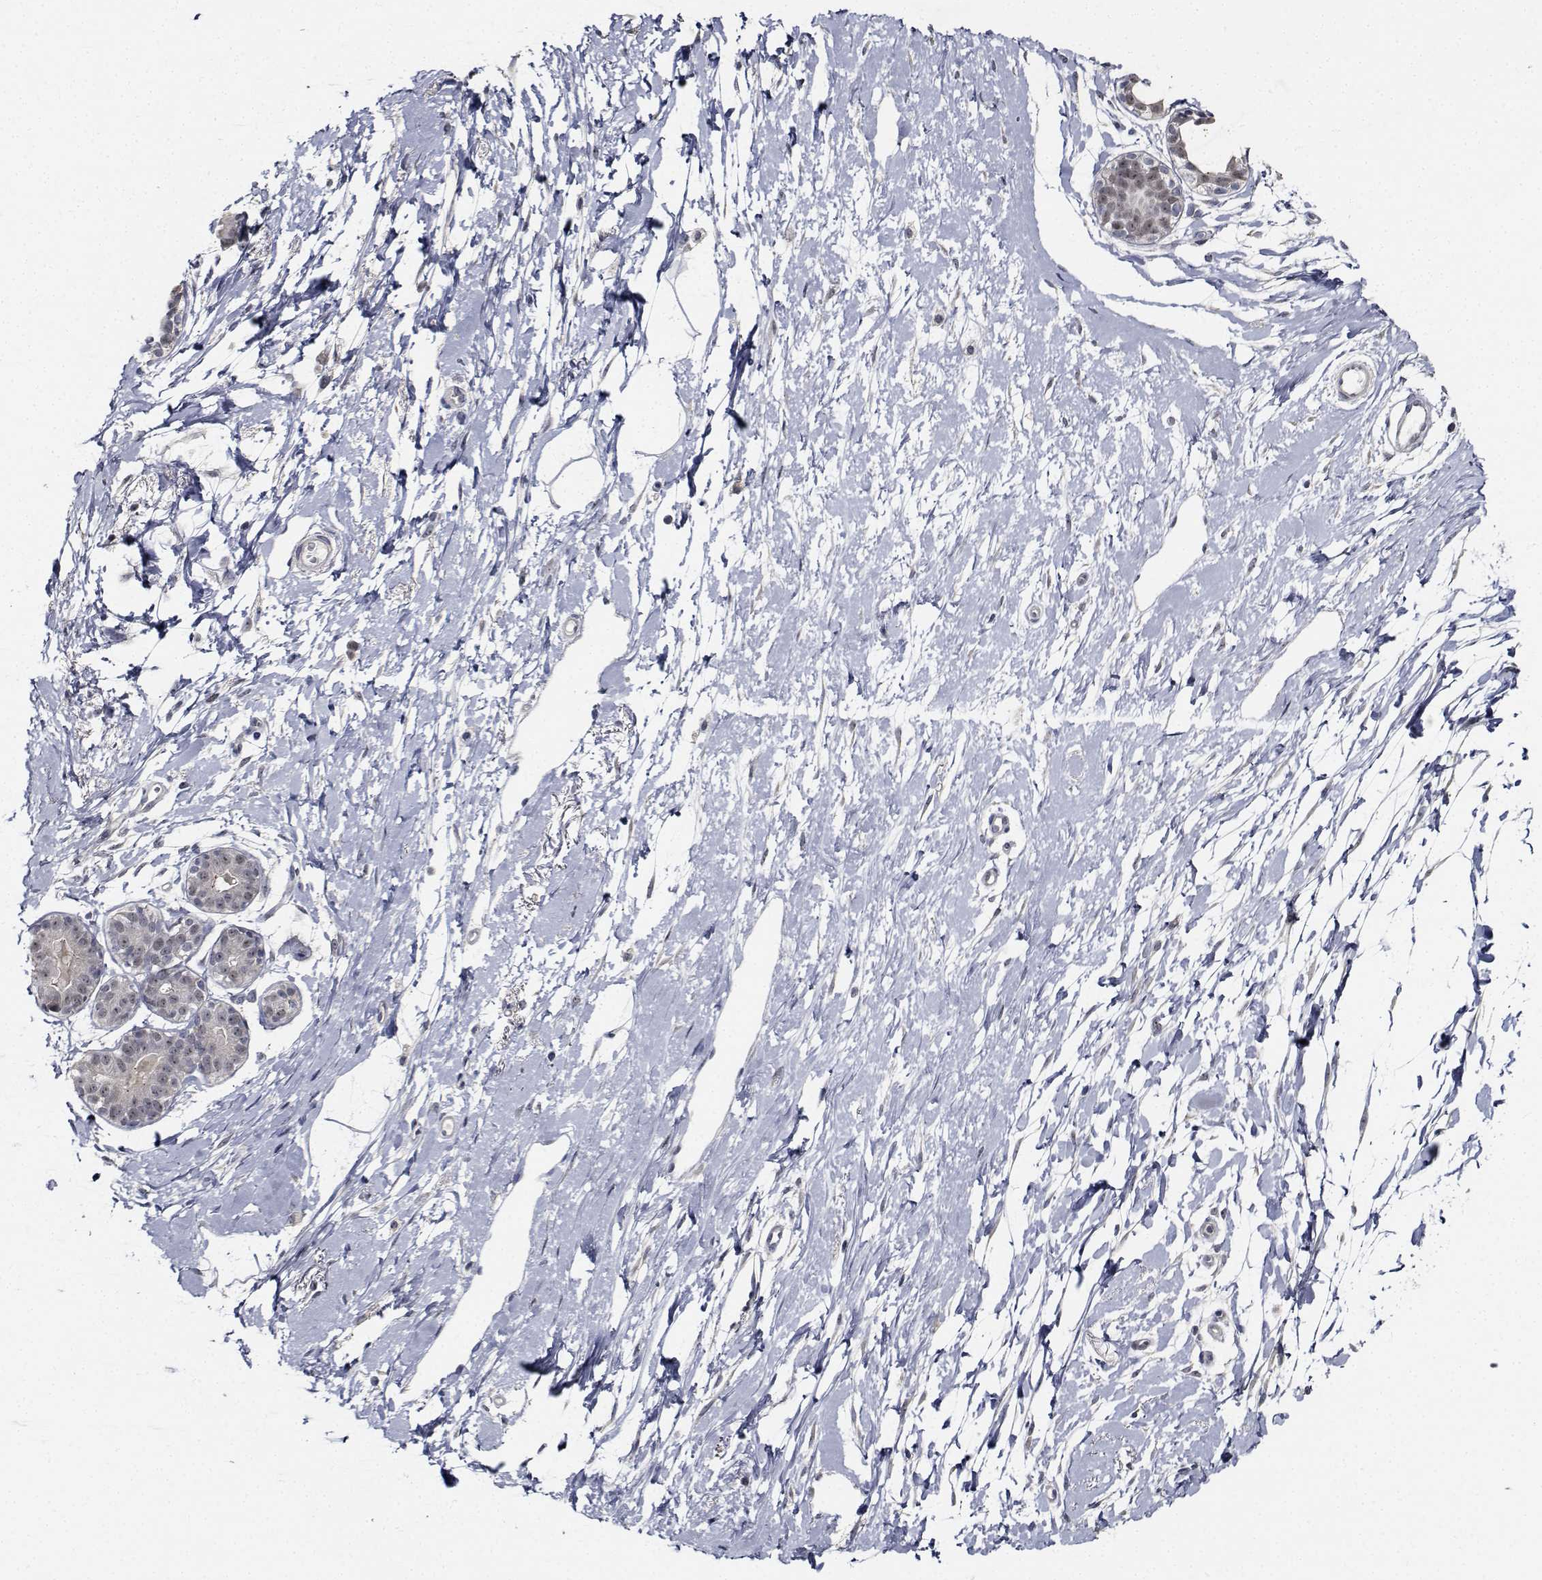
{"staining": {"intensity": "negative", "quantity": "none", "location": "none"}, "tissue": "breast", "cell_type": "Adipocytes", "image_type": "normal", "snomed": [{"axis": "morphology", "description": "Normal tissue, NOS"}, {"axis": "topography", "description": "Breast"}], "caption": "Immunohistochemistry photomicrograph of normal breast: human breast stained with DAB (3,3'-diaminobenzidine) demonstrates no significant protein expression in adipocytes.", "gene": "NVL", "patient": {"sex": "female", "age": 49}}